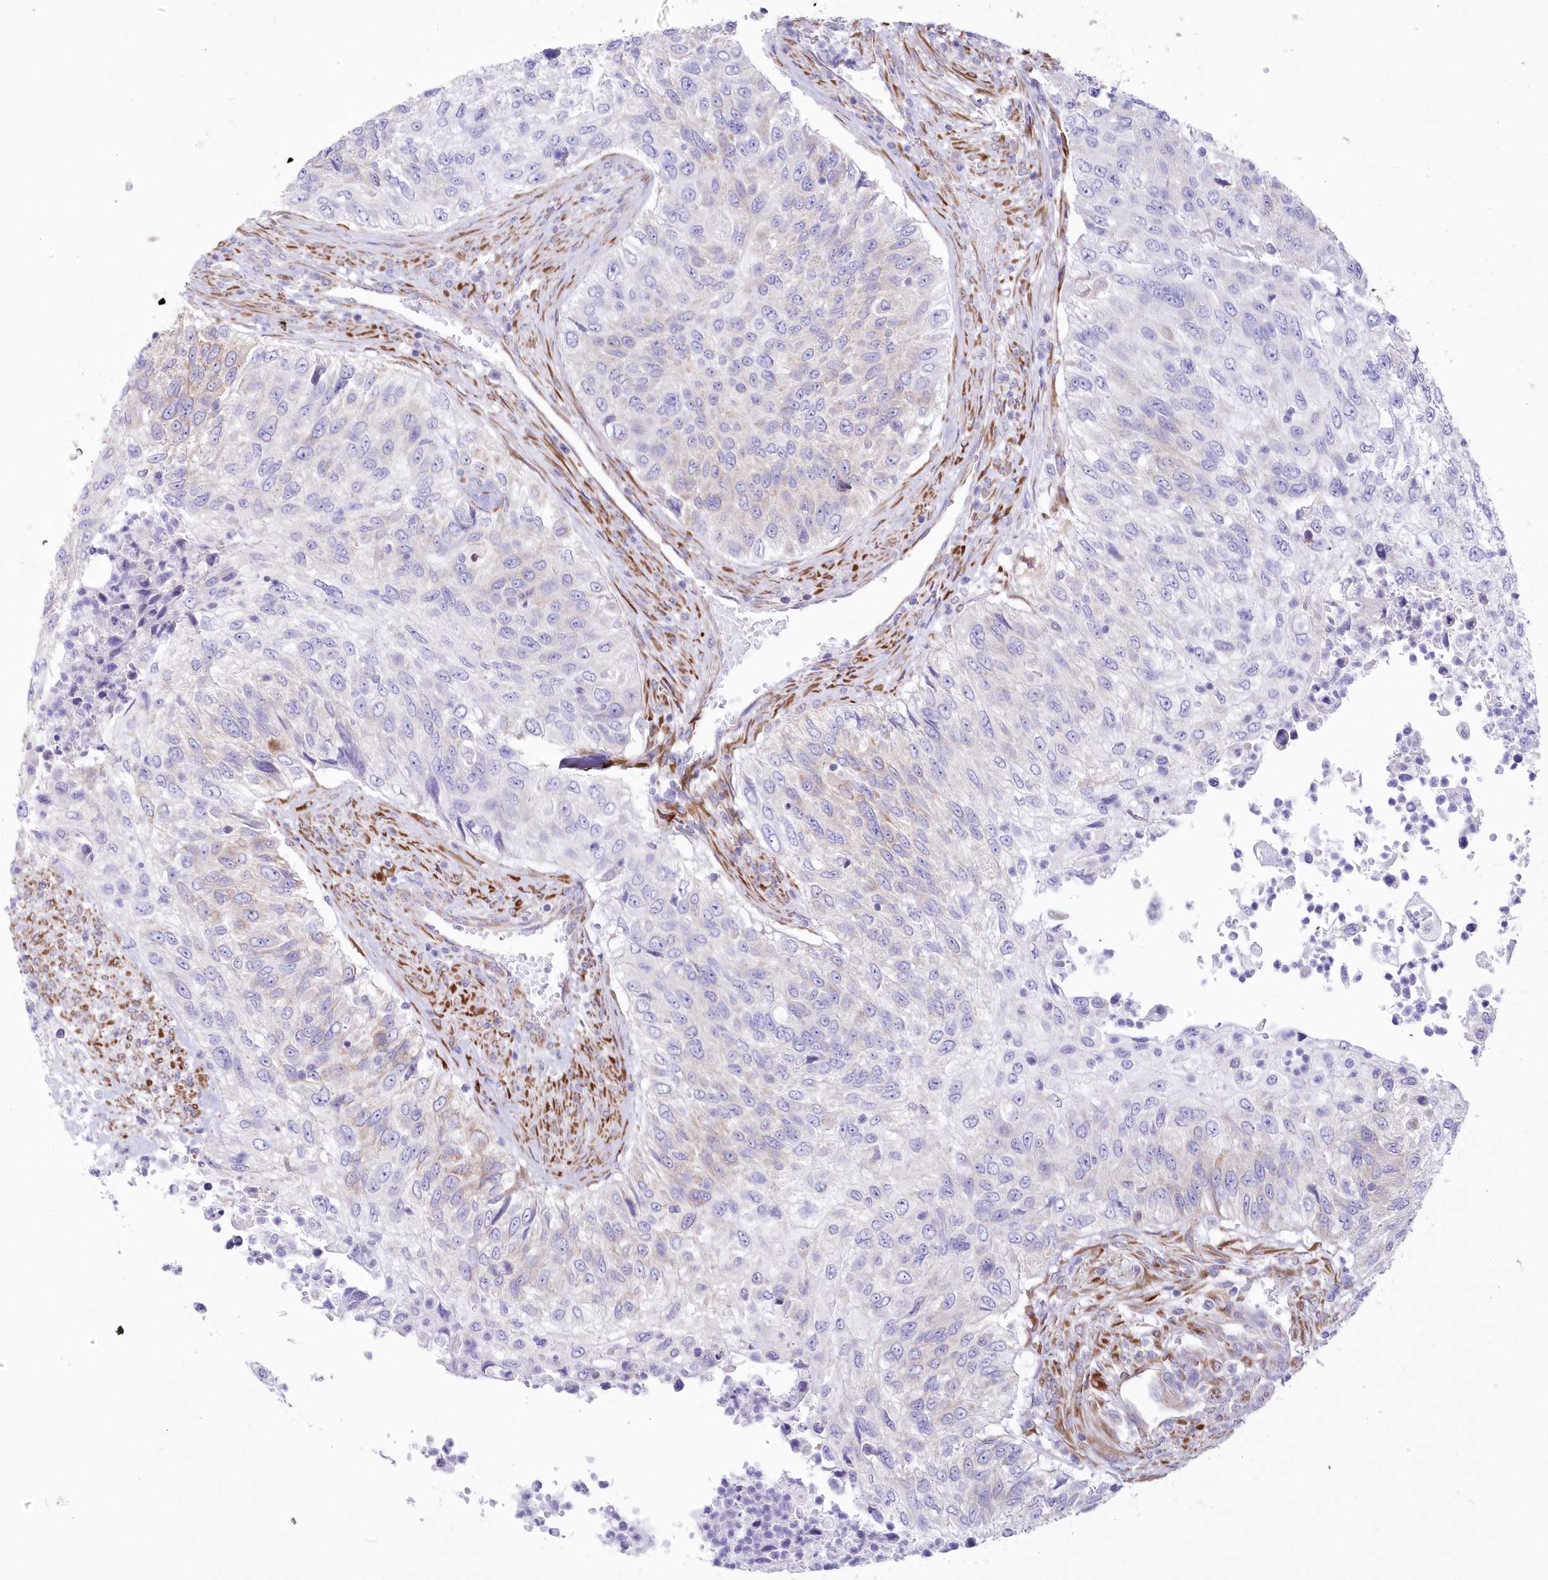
{"staining": {"intensity": "negative", "quantity": "none", "location": "none"}, "tissue": "urothelial cancer", "cell_type": "Tumor cells", "image_type": "cancer", "snomed": [{"axis": "morphology", "description": "Urothelial carcinoma, High grade"}, {"axis": "topography", "description": "Urinary bladder"}], "caption": "High power microscopy micrograph of an immunohistochemistry image of high-grade urothelial carcinoma, revealing no significant expression in tumor cells. The staining was performed using DAB (3,3'-diaminobenzidine) to visualize the protein expression in brown, while the nuclei were stained in blue with hematoxylin (Magnification: 20x).", "gene": "YTHDC2", "patient": {"sex": "female", "age": 60}}